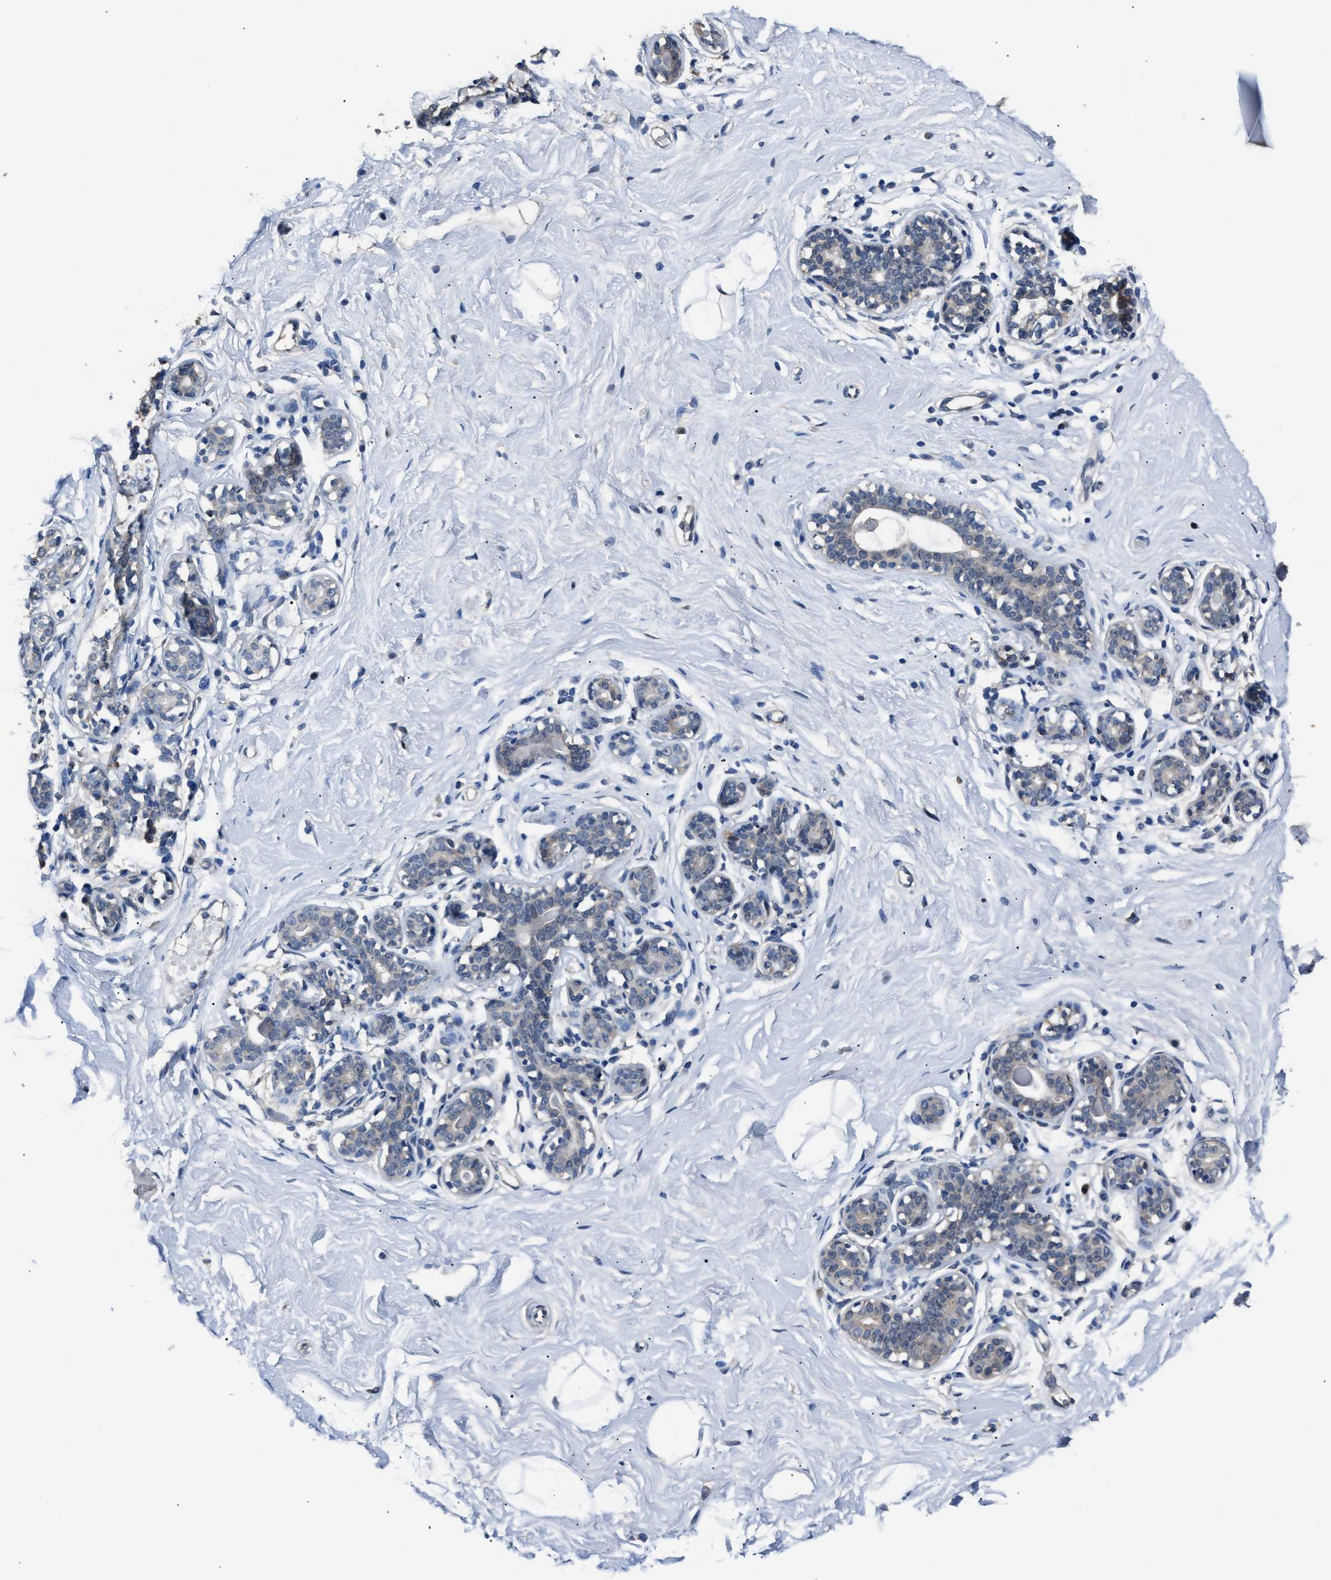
{"staining": {"intensity": "weak", "quantity": "25%-75%", "location": "cytoplasmic/membranous"}, "tissue": "breast", "cell_type": "Adipocytes", "image_type": "normal", "snomed": [{"axis": "morphology", "description": "Normal tissue, NOS"}, {"axis": "topography", "description": "Breast"}], "caption": "An image of breast stained for a protein reveals weak cytoplasmic/membranous brown staining in adipocytes. Nuclei are stained in blue.", "gene": "GSTP1", "patient": {"sex": "female", "age": 23}}